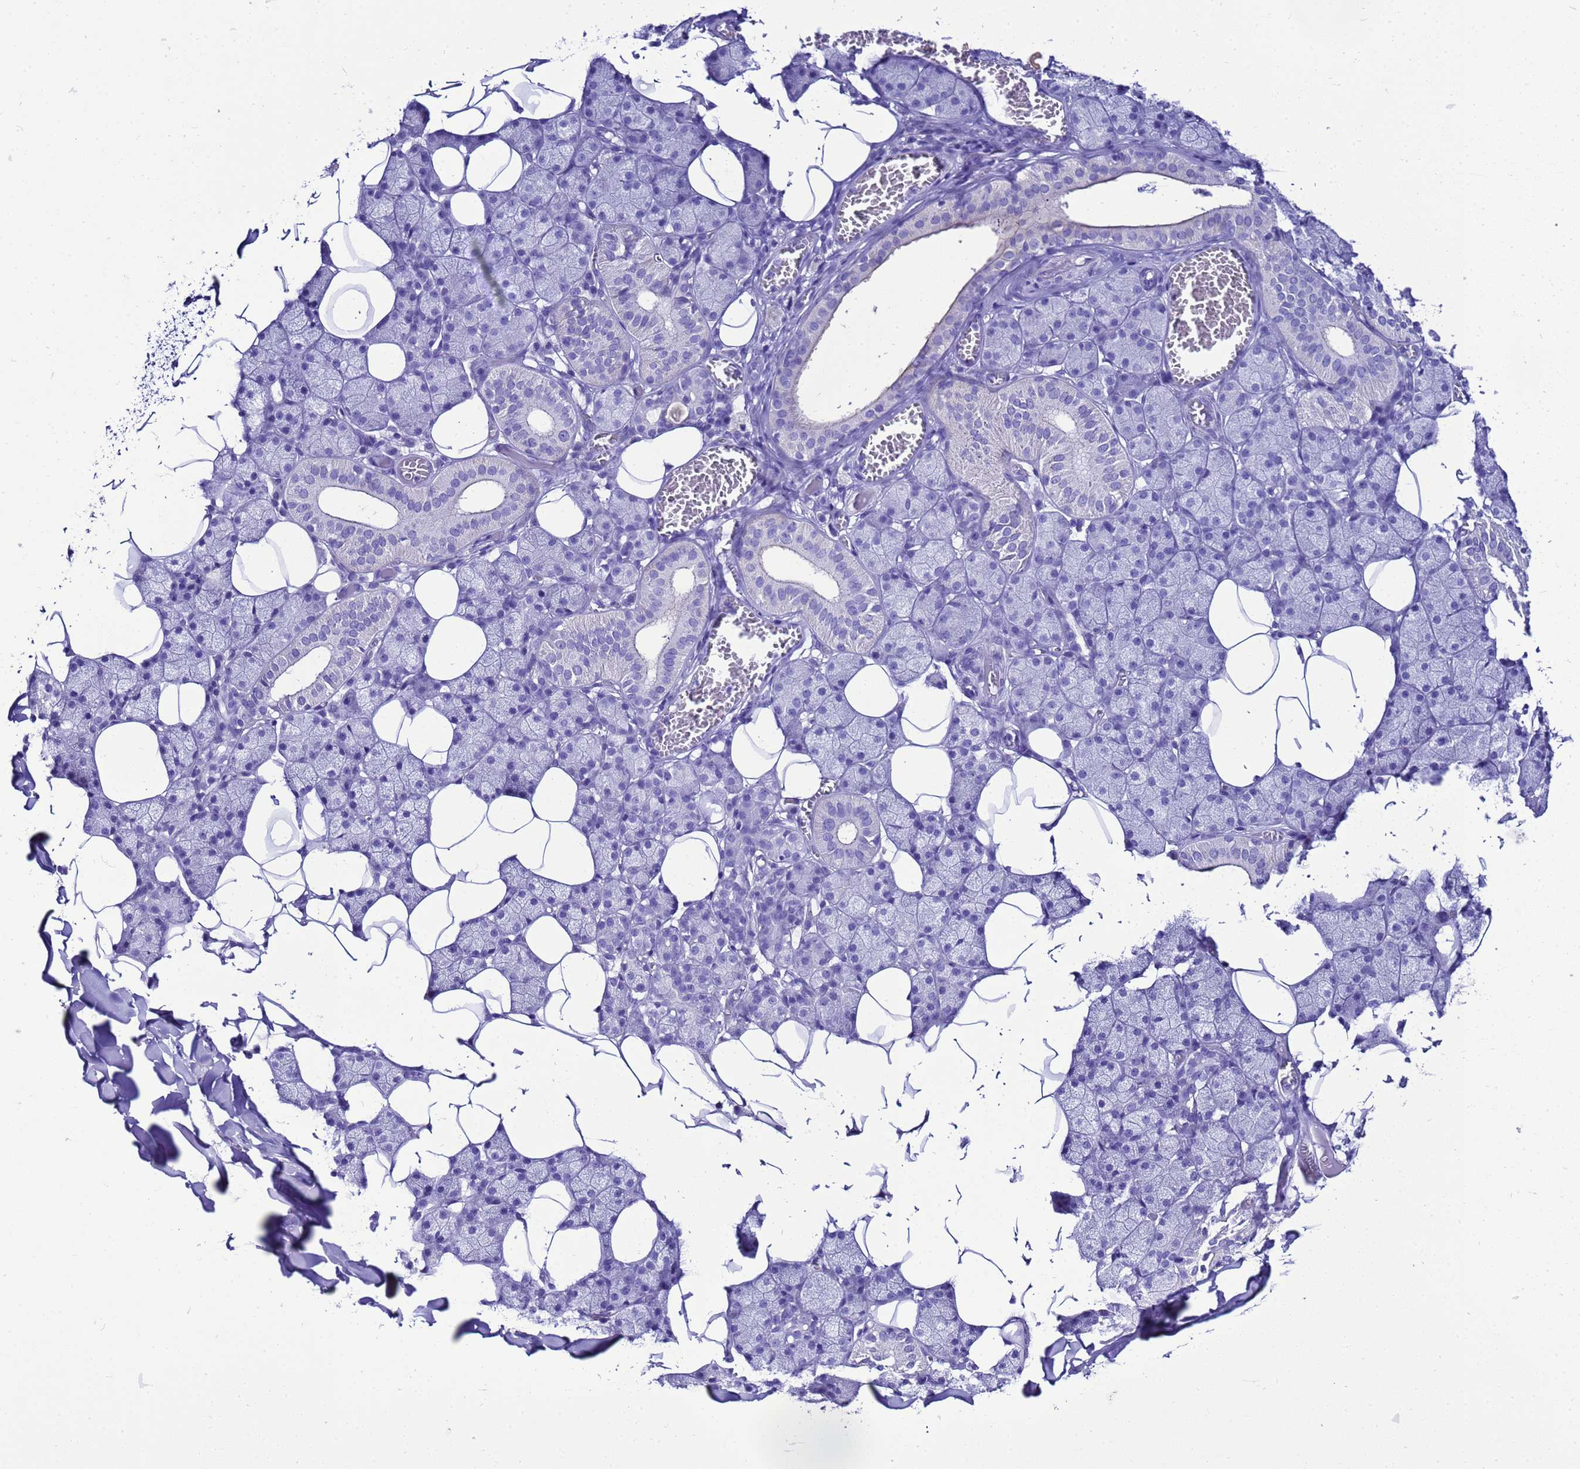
{"staining": {"intensity": "negative", "quantity": "none", "location": "none"}, "tissue": "salivary gland", "cell_type": "Glandular cells", "image_type": "normal", "snomed": [{"axis": "morphology", "description": "Normal tissue, NOS"}, {"axis": "topography", "description": "Salivary gland"}], "caption": "Immunohistochemical staining of normal salivary gland shows no significant staining in glandular cells.", "gene": "BEST2", "patient": {"sex": "female", "age": 33}}